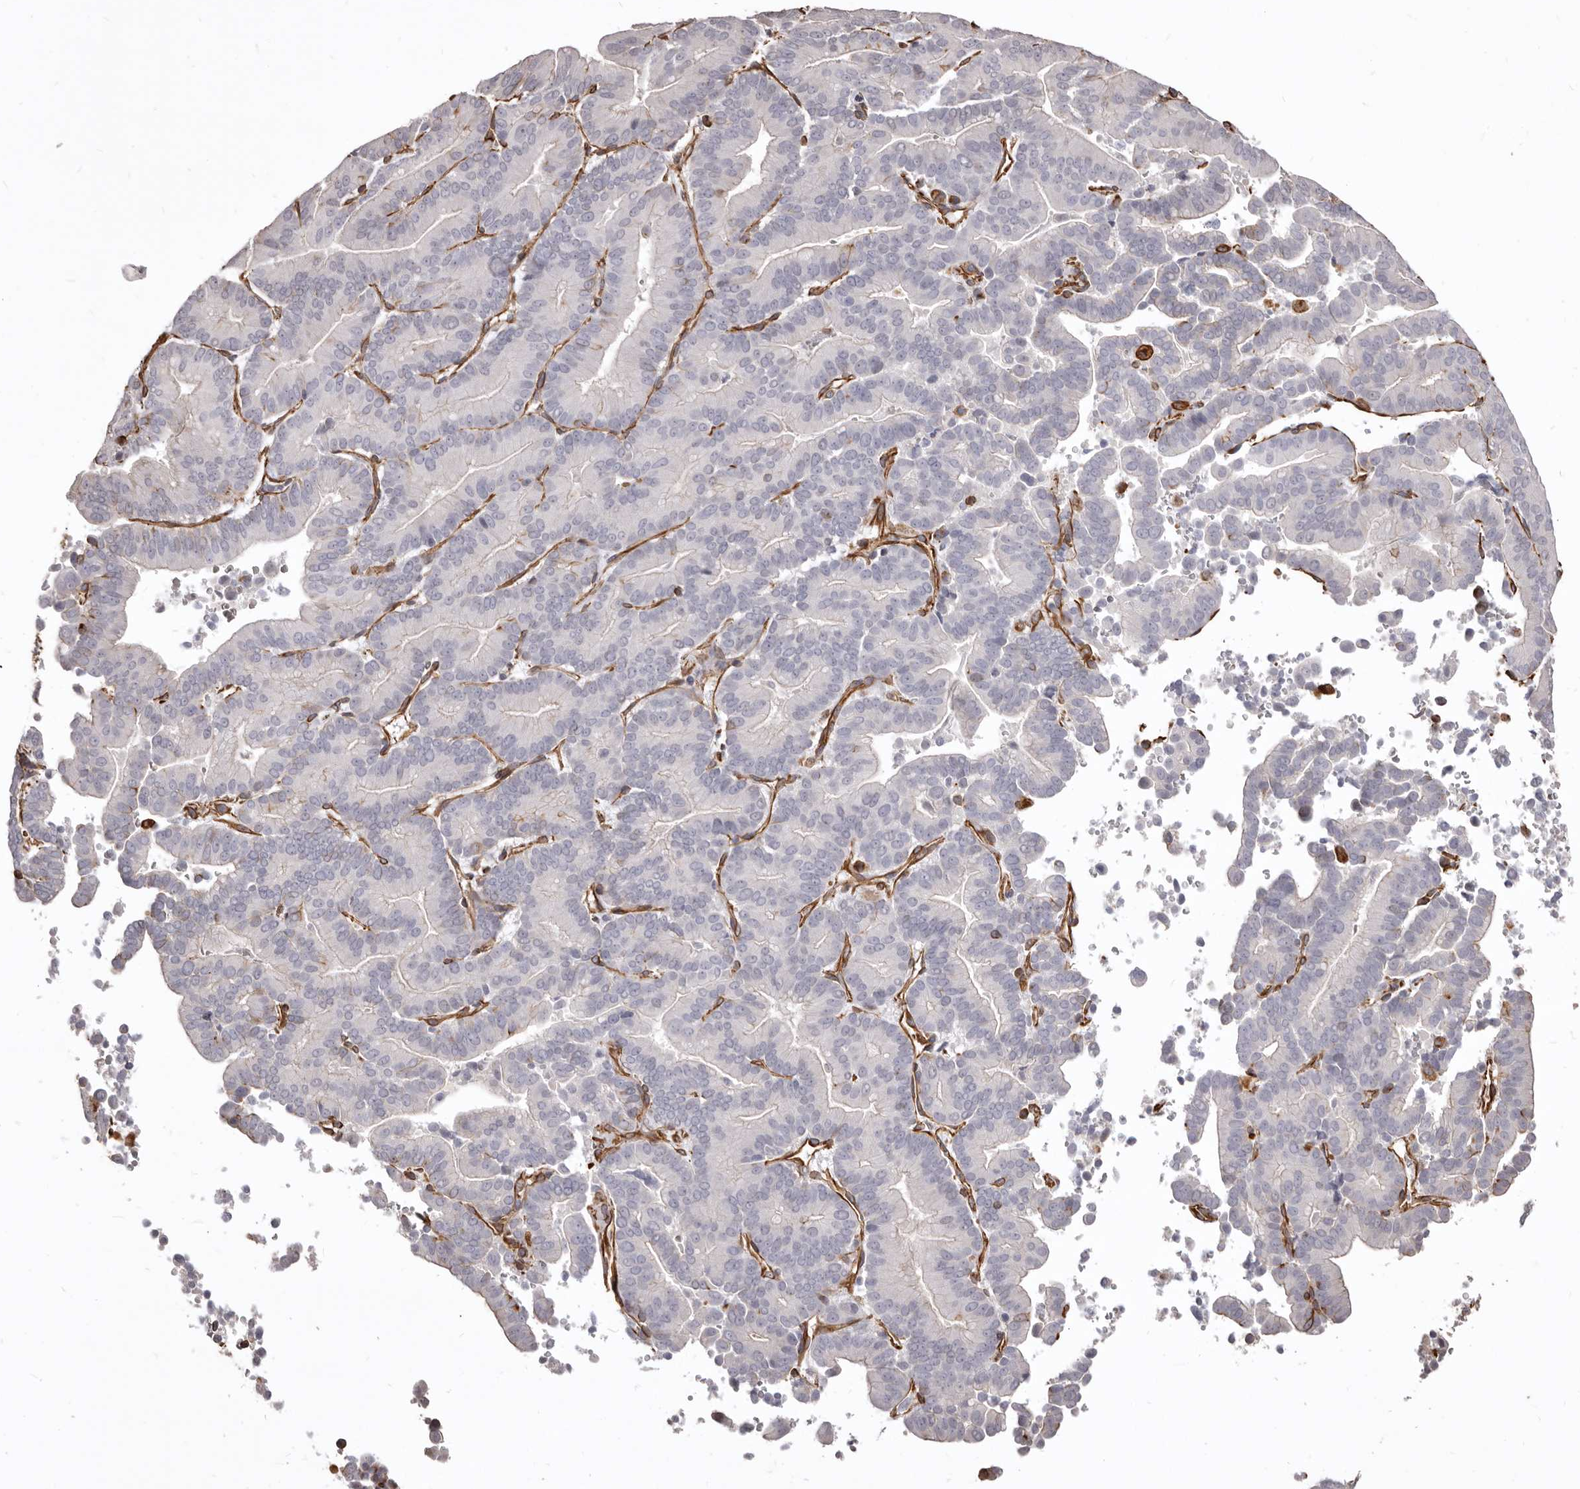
{"staining": {"intensity": "negative", "quantity": "none", "location": "none"}, "tissue": "liver cancer", "cell_type": "Tumor cells", "image_type": "cancer", "snomed": [{"axis": "morphology", "description": "Cholangiocarcinoma"}, {"axis": "topography", "description": "Liver"}], "caption": "Immunohistochemical staining of human liver cancer demonstrates no significant staining in tumor cells.", "gene": "MTURN", "patient": {"sex": "female", "age": 75}}